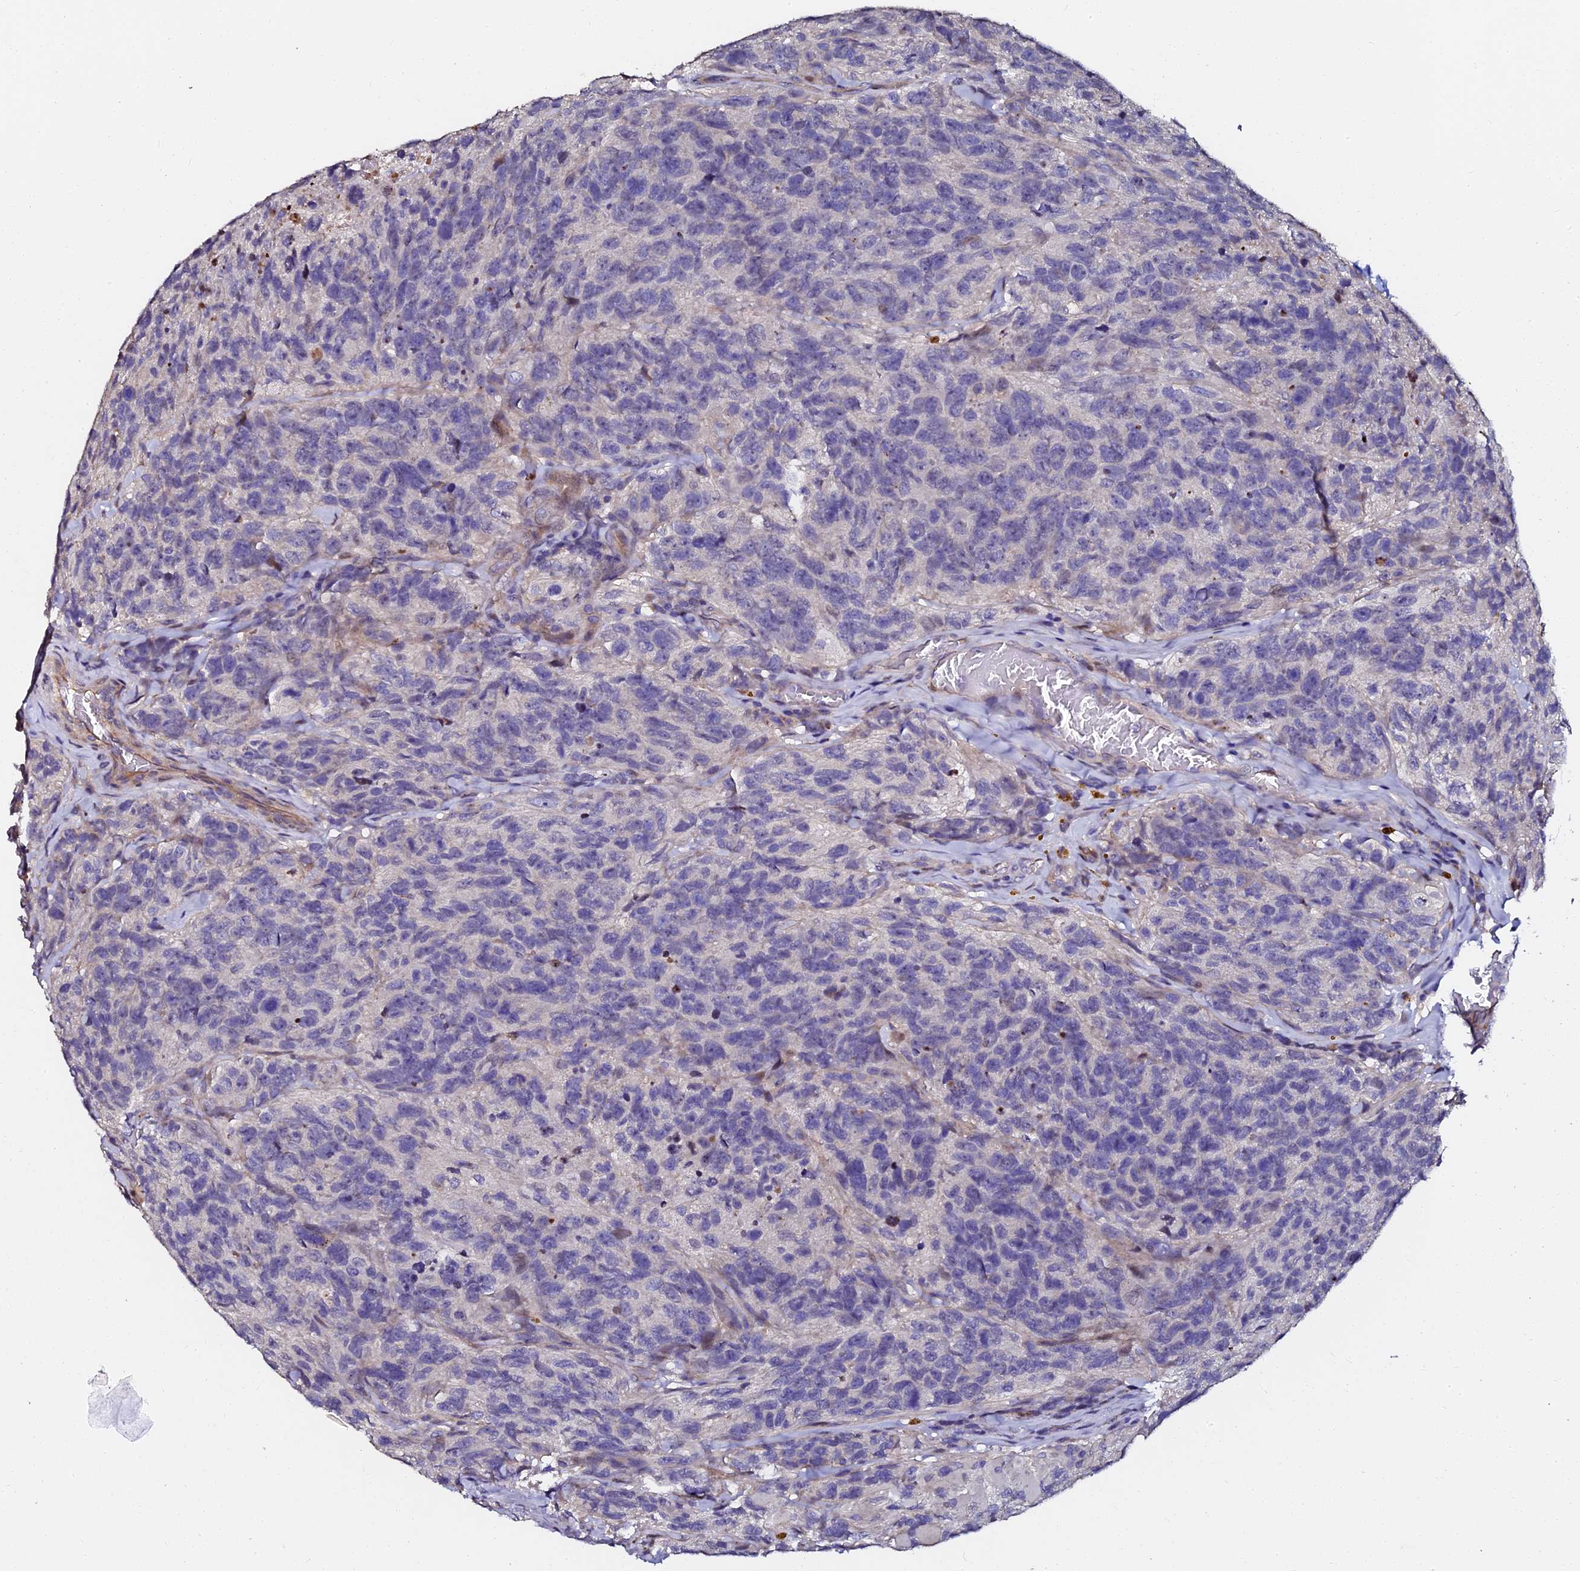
{"staining": {"intensity": "negative", "quantity": "none", "location": "none"}, "tissue": "glioma", "cell_type": "Tumor cells", "image_type": "cancer", "snomed": [{"axis": "morphology", "description": "Glioma, malignant, High grade"}, {"axis": "topography", "description": "Brain"}], "caption": "The image exhibits no staining of tumor cells in malignant glioma (high-grade).", "gene": "GPN3", "patient": {"sex": "male", "age": 69}}